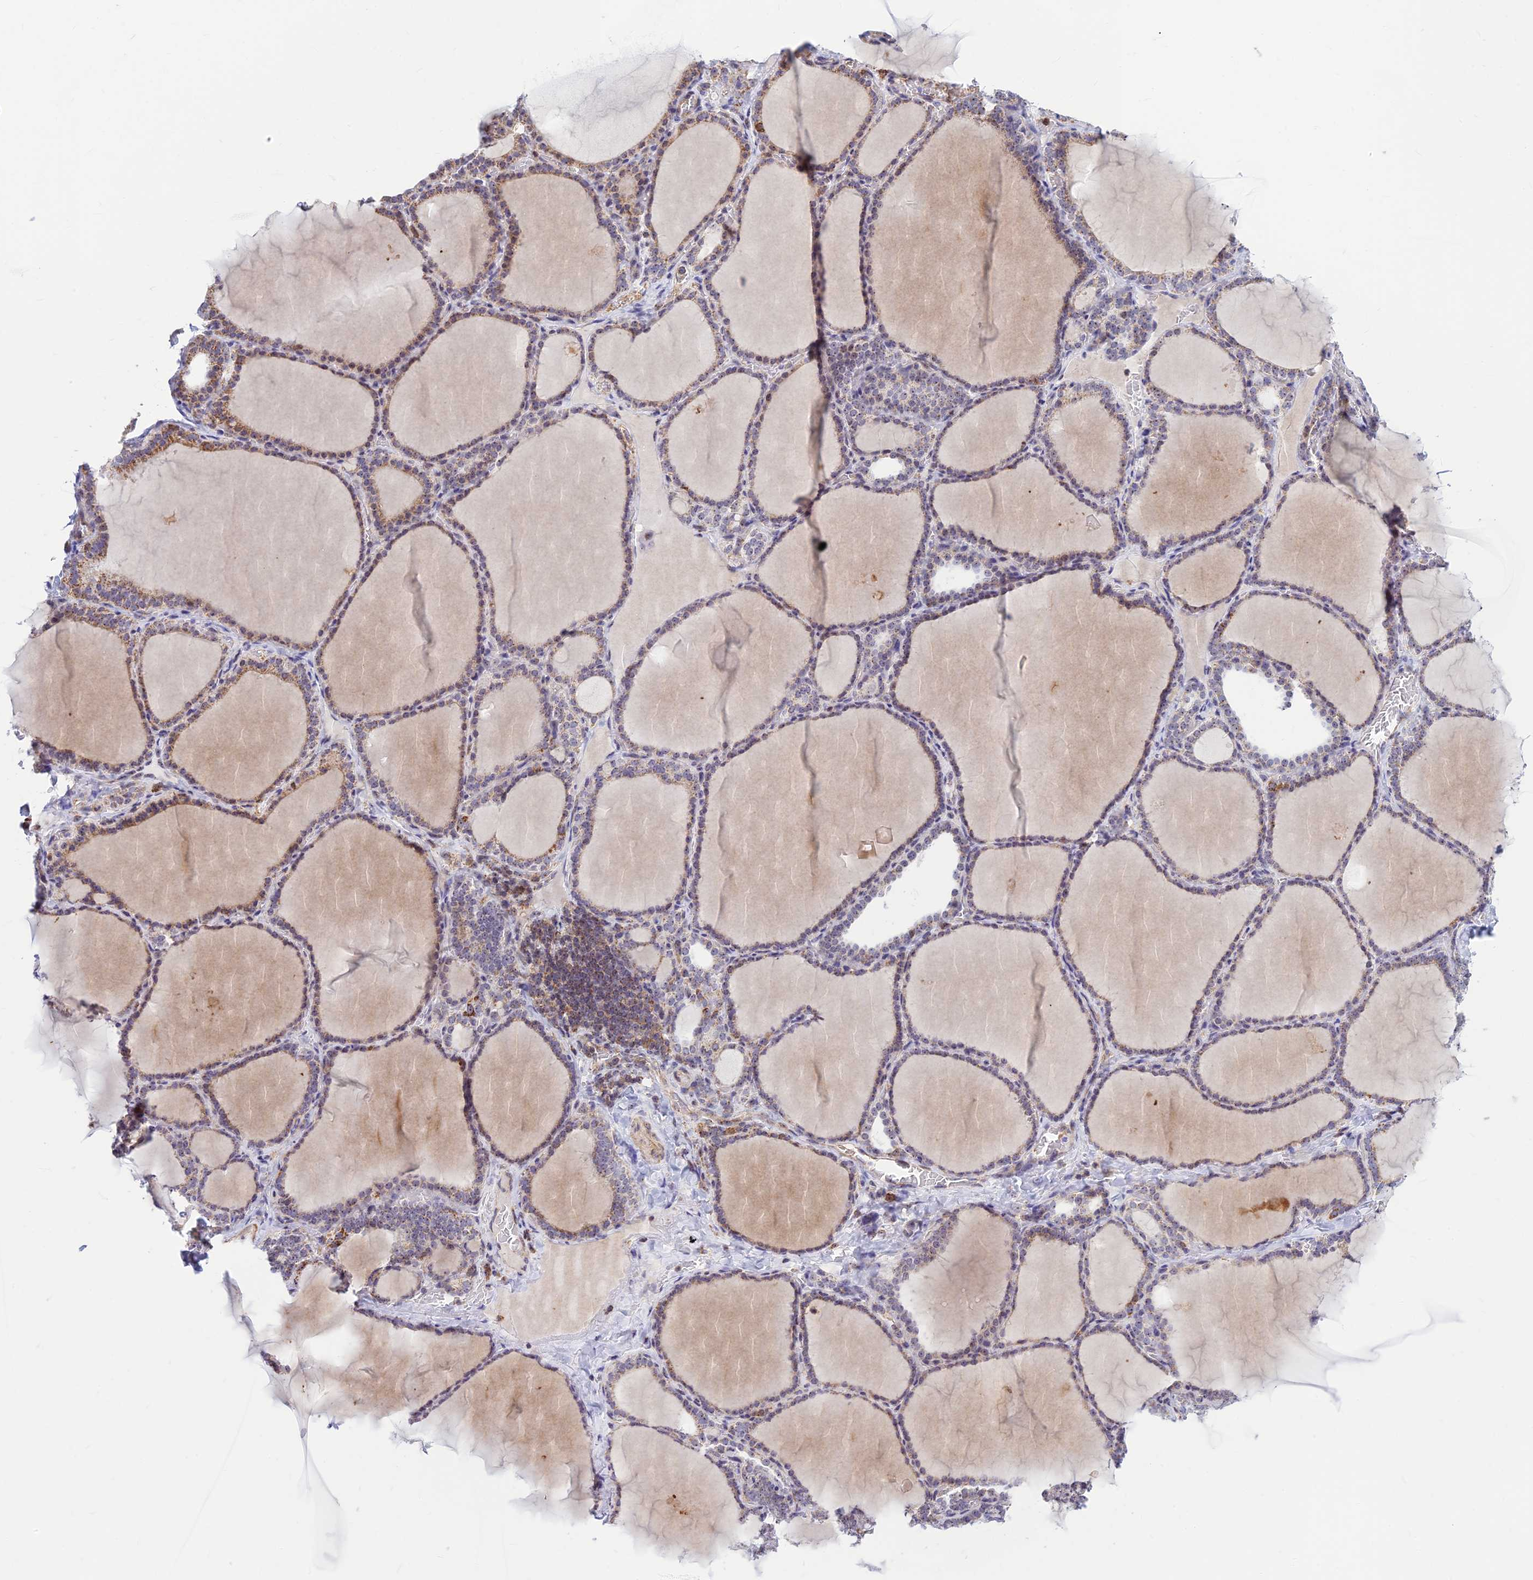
{"staining": {"intensity": "moderate", "quantity": "25%-75%", "location": "cytoplasmic/membranous"}, "tissue": "thyroid gland", "cell_type": "Glandular cells", "image_type": "normal", "snomed": [{"axis": "morphology", "description": "Normal tissue, NOS"}, {"axis": "topography", "description": "Thyroid gland"}], "caption": "Unremarkable thyroid gland reveals moderate cytoplasmic/membranous positivity in about 25%-75% of glandular cells, visualized by immunohistochemistry.", "gene": "POLR1G", "patient": {"sex": "female", "age": 39}}